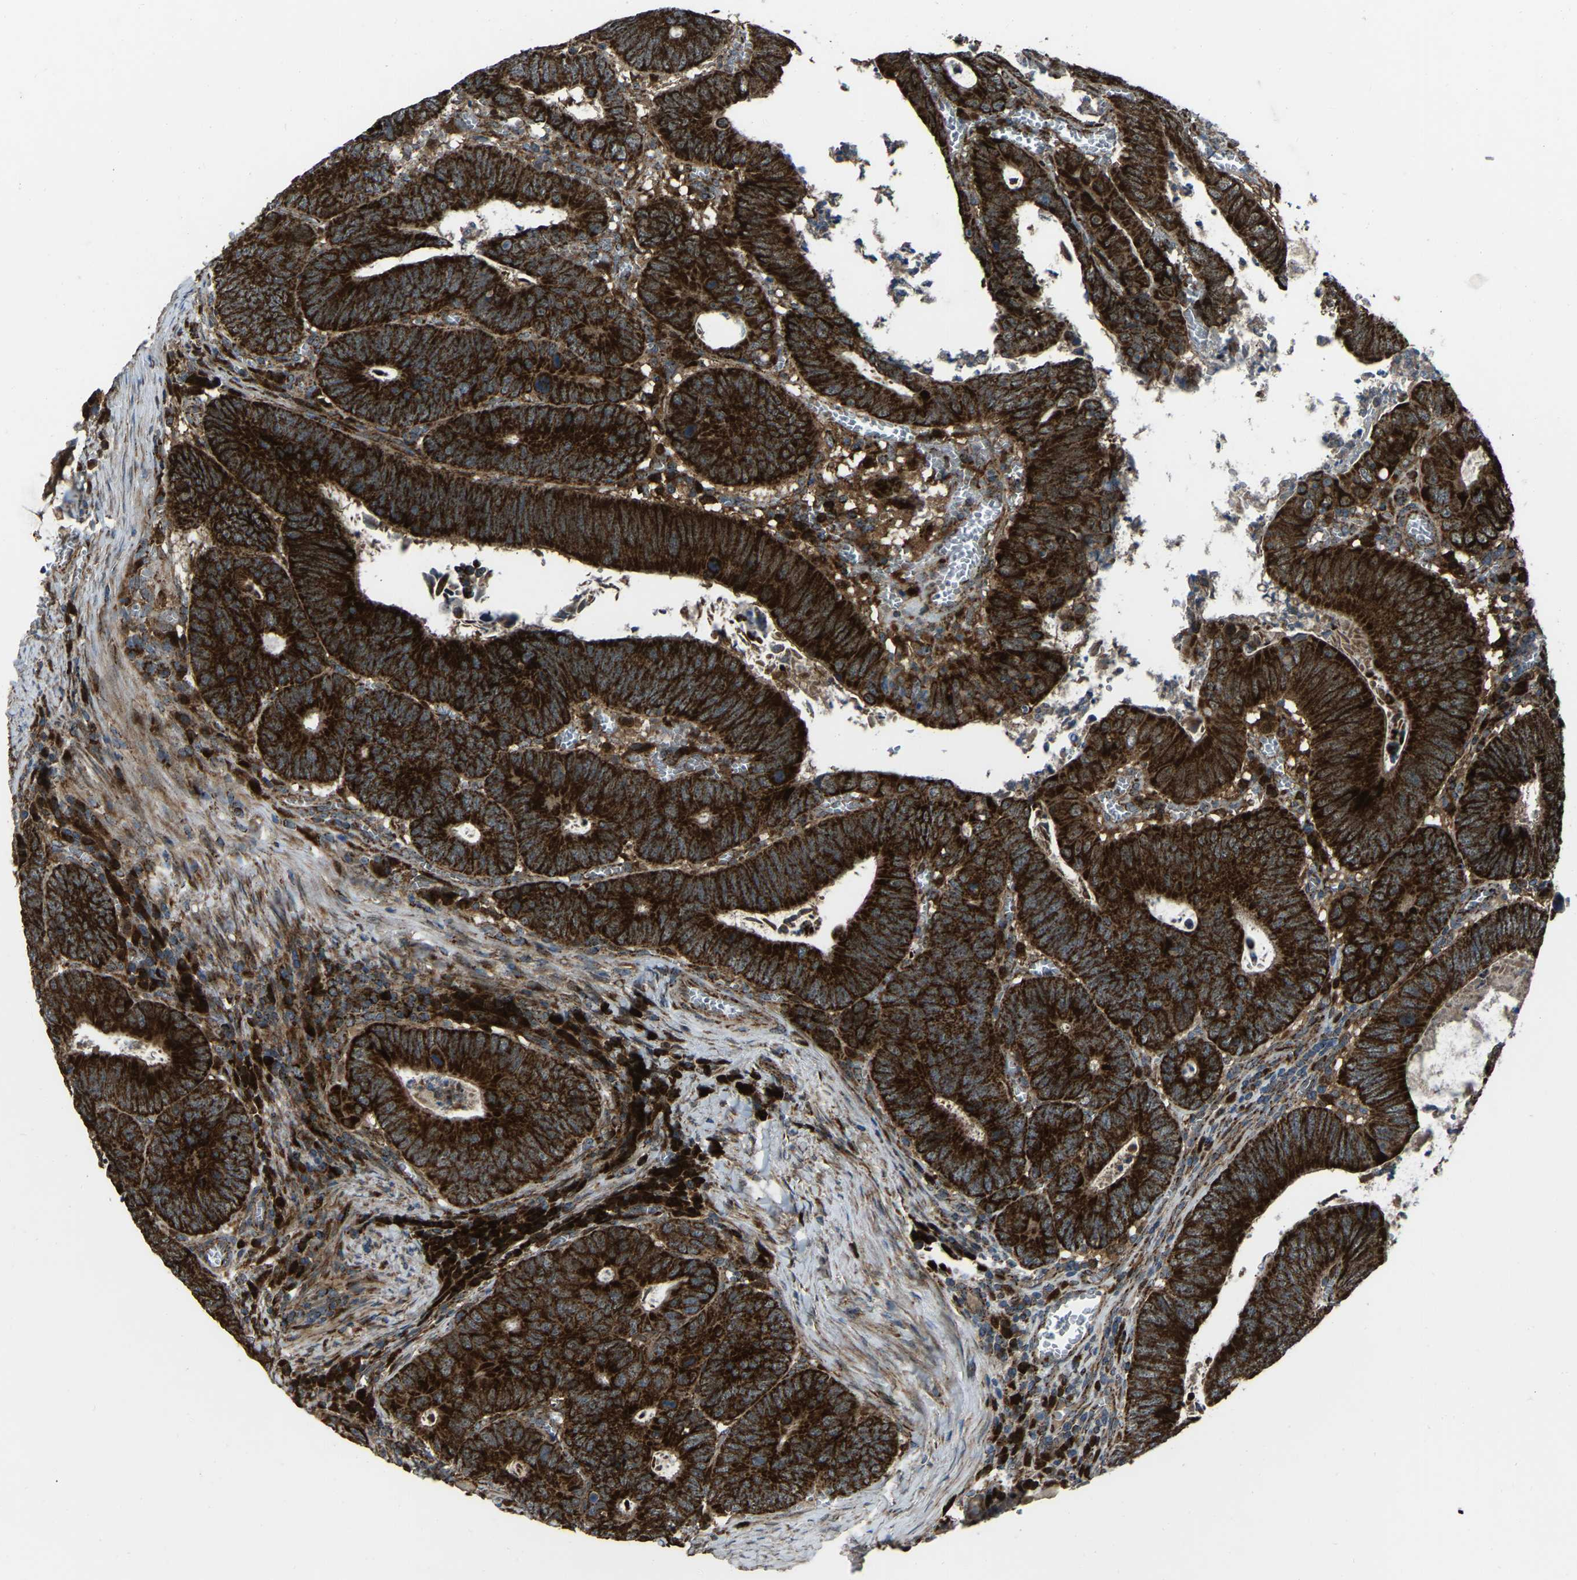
{"staining": {"intensity": "strong", "quantity": ">75%", "location": "cytoplasmic/membranous"}, "tissue": "colorectal cancer", "cell_type": "Tumor cells", "image_type": "cancer", "snomed": [{"axis": "morphology", "description": "Inflammation, NOS"}, {"axis": "morphology", "description": "Adenocarcinoma, NOS"}, {"axis": "topography", "description": "Colon"}], "caption": "Colorectal adenocarcinoma stained with a brown dye demonstrates strong cytoplasmic/membranous positive staining in about >75% of tumor cells.", "gene": "AKR1A1", "patient": {"sex": "male", "age": 72}}